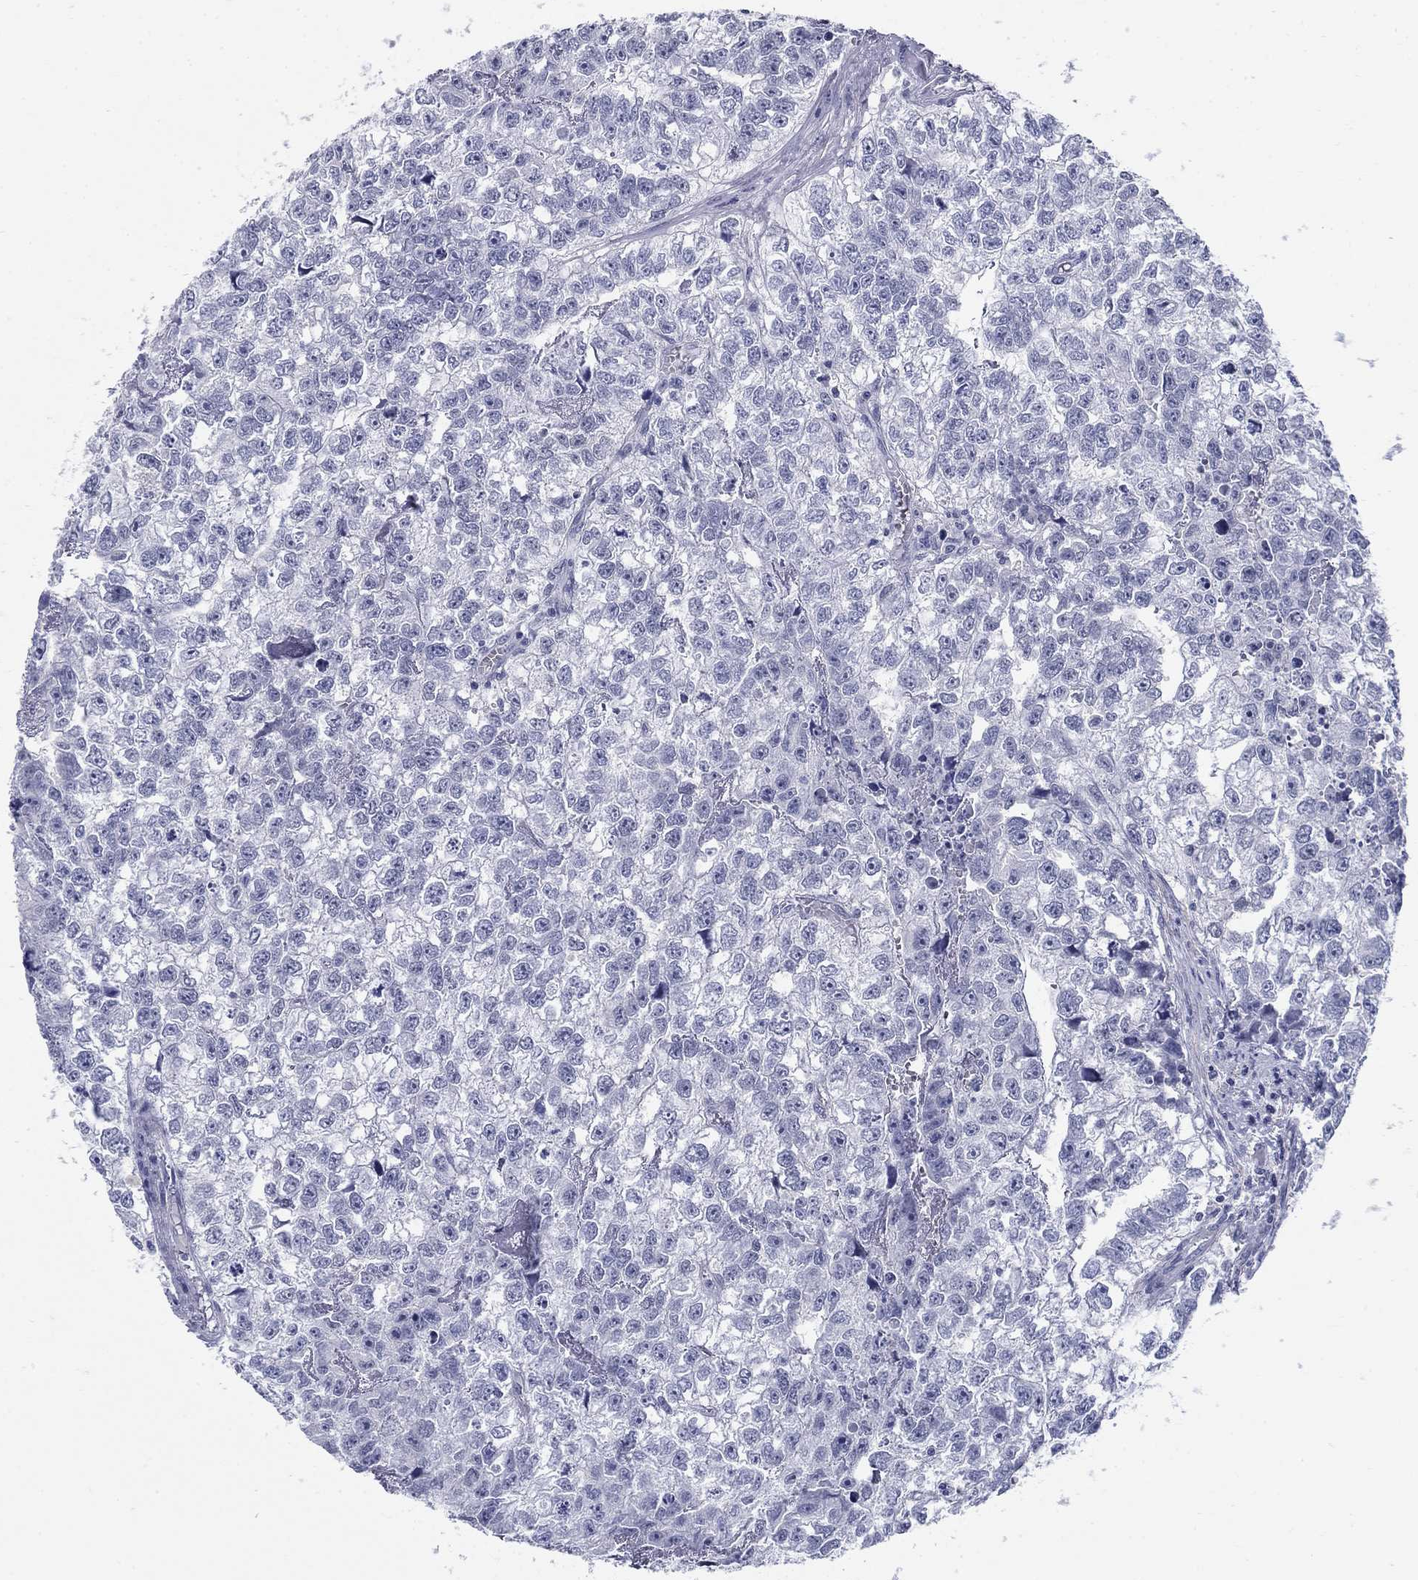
{"staining": {"intensity": "negative", "quantity": "none", "location": "none"}, "tissue": "testis cancer", "cell_type": "Tumor cells", "image_type": "cancer", "snomed": [{"axis": "morphology", "description": "Carcinoma, Embryonal, NOS"}, {"axis": "morphology", "description": "Teratoma, malignant, NOS"}, {"axis": "topography", "description": "Testis"}], "caption": "Testis embryonal carcinoma was stained to show a protein in brown. There is no significant expression in tumor cells.", "gene": "C4orf19", "patient": {"sex": "male", "age": 44}}